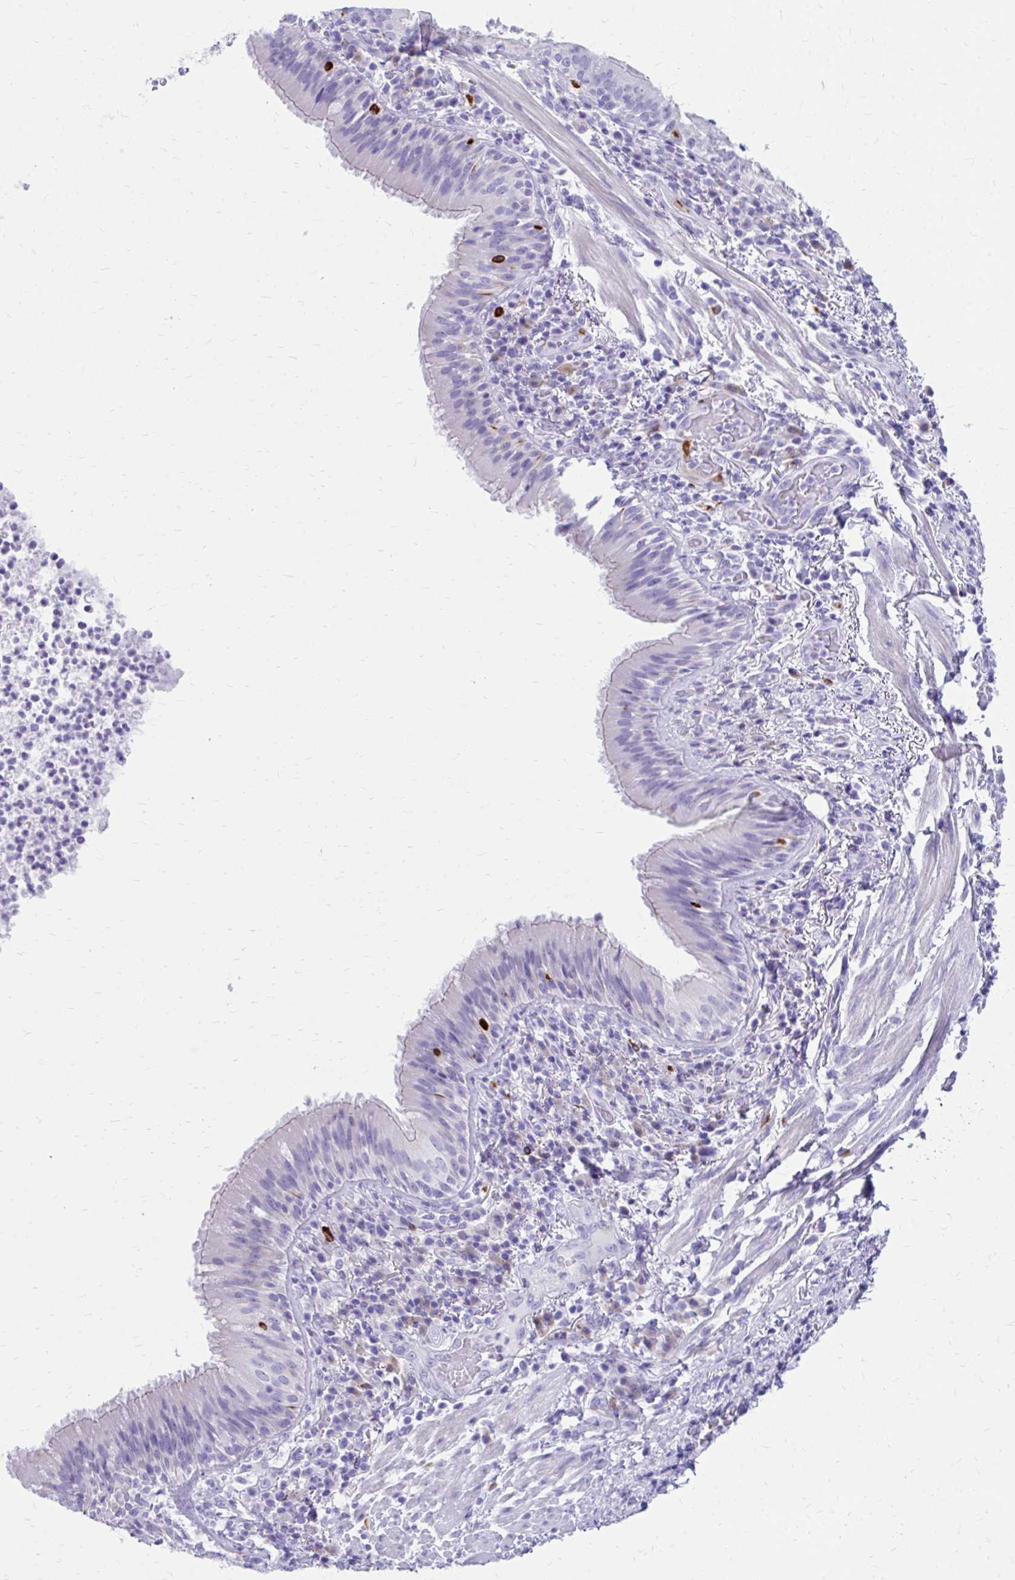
{"staining": {"intensity": "negative", "quantity": "none", "location": "none"}, "tissue": "bronchus", "cell_type": "Respiratory epithelial cells", "image_type": "normal", "snomed": [{"axis": "morphology", "description": "Normal tissue, NOS"}, {"axis": "topography", "description": "Cartilage tissue"}, {"axis": "topography", "description": "Bronchus"}], "caption": "This is a histopathology image of IHC staining of normal bronchus, which shows no positivity in respiratory epithelial cells. (Stains: DAB (3,3'-diaminobenzidine) immunohistochemistry with hematoxylin counter stain, Microscopy: brightfield microscopy at high magnification).", "gene": "ZNF699", "patient": {"sex": "male", "age": 56}}